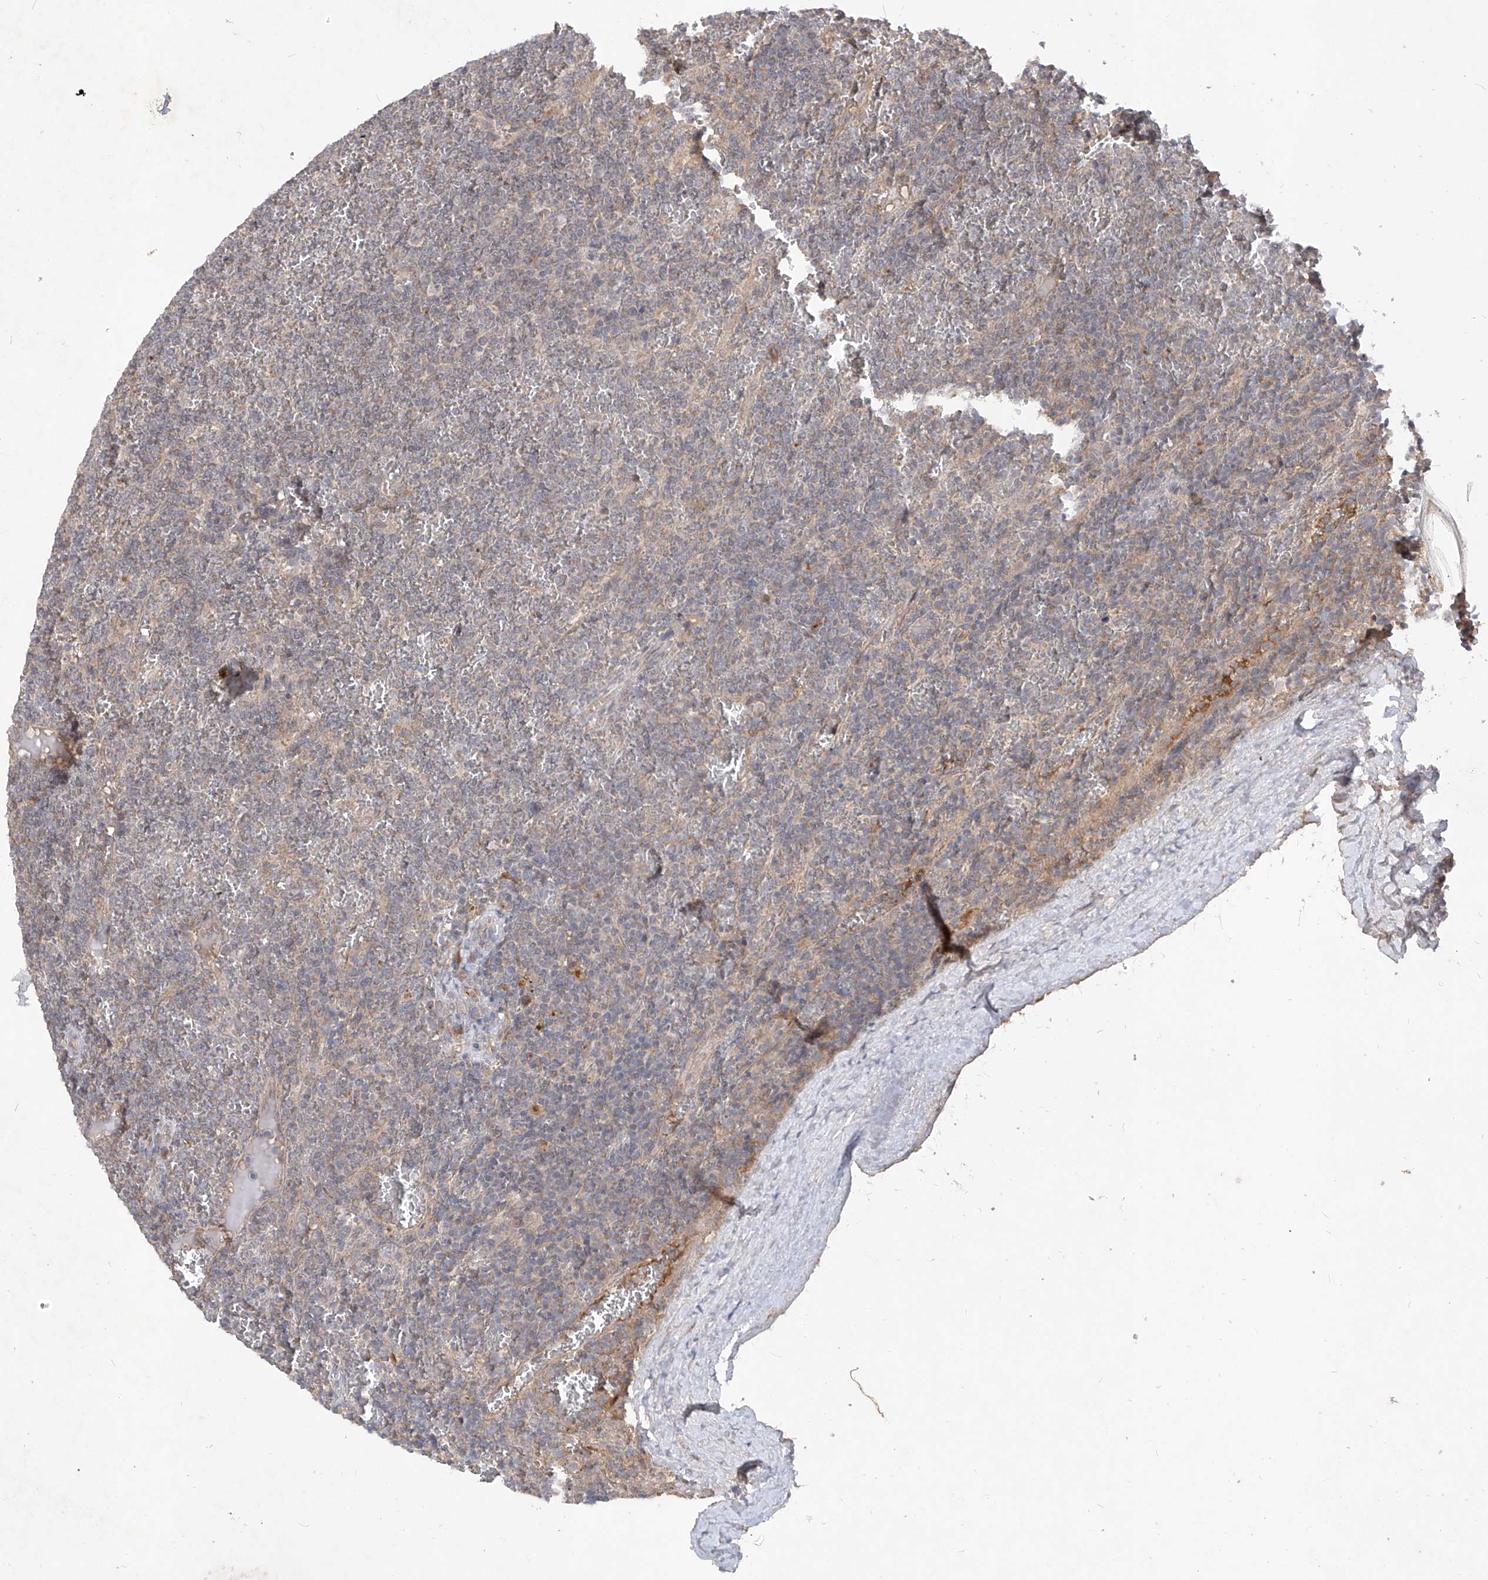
{"staining": {"intensity": "negative", "quantity": "none", "location": "none"}, "tissue": "lymphoma", "cell_type": "Tumor cells", "image_type": "cancer", "snomed": [{"axis": "morphology", "description": "Malignant lymphoma, non-Hodgkin's type, Low grade"}, {"axis": "topography", "description": "Spleen"}], "caption": "The IHC micrograph has no significant expression in tumor cells of low-grade malignant lymphoma, non-Hodgkin's type tissue. The staining is performed using DAB (3,3'-diaminobenzidine) brown chromogen with nuclei counter-stained in using hematoxylin.", "gene": "FAM135A", "patient": {"sex": "female", "age": 19}}